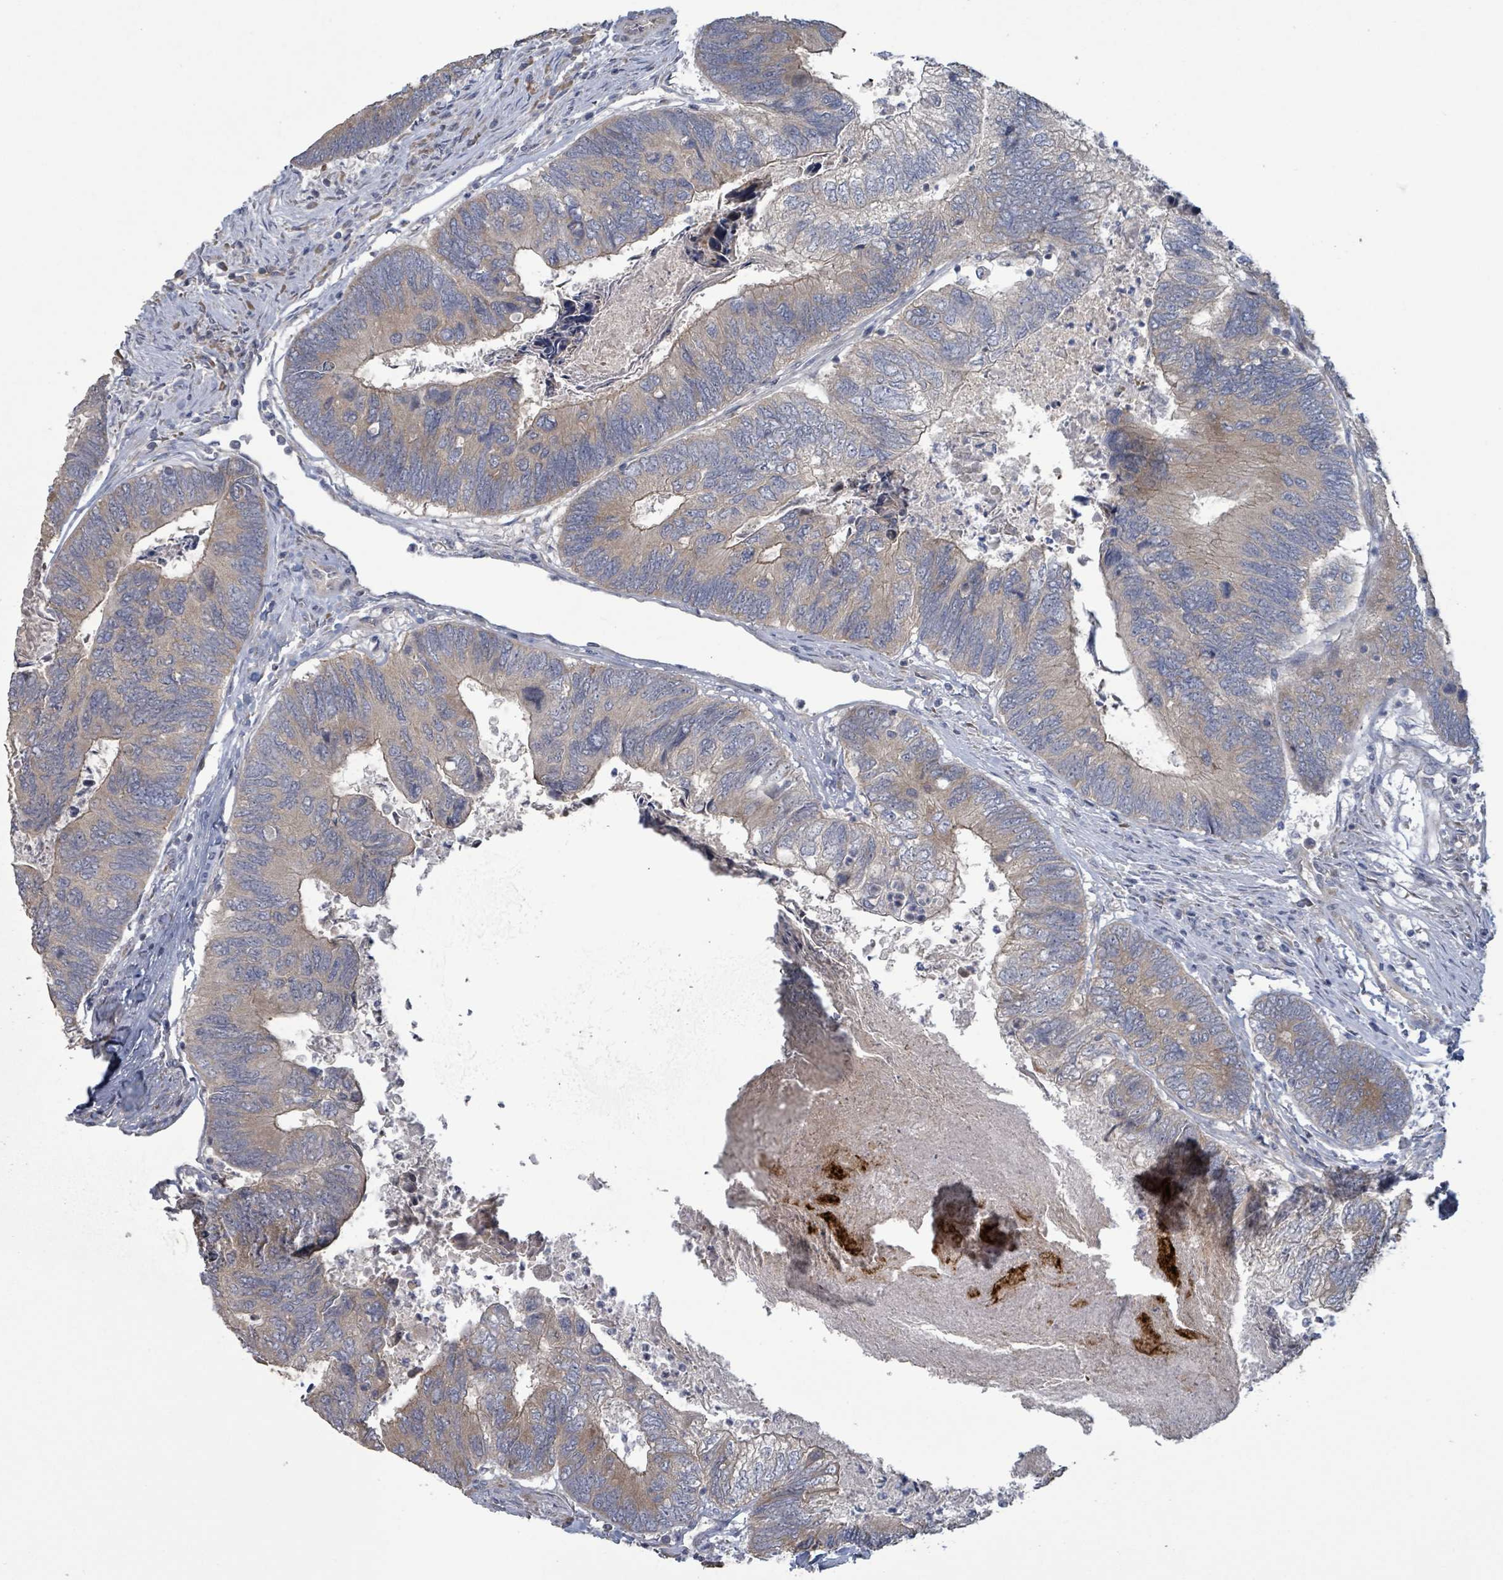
{"staining": {"intensity": "moderate", "quantity": ">75%", "location": "cytoplasmic/membranous"}, "tissue": "colorectal cancer", "cell_type": "Tumor cells", "image_type": "cancer", "snomed": [{"axis": "morphology", "description": "Adenocarcinoma, NOS"}, {"axis": "topography", "description": "Colon"}], "caption": "Immunohistochemistry histopathology image of neoplastic tissue: colorectal cancer stained using immunohistochemistry (IHC) shows medium levels of moderate protein expression localized specifically in the cytoplasmic/membranous of tumor cells, appearing as a cytoplasmic/membranous brown color.", "gene": "RPL32", "patient": {"sex": "female", "age": 67}}